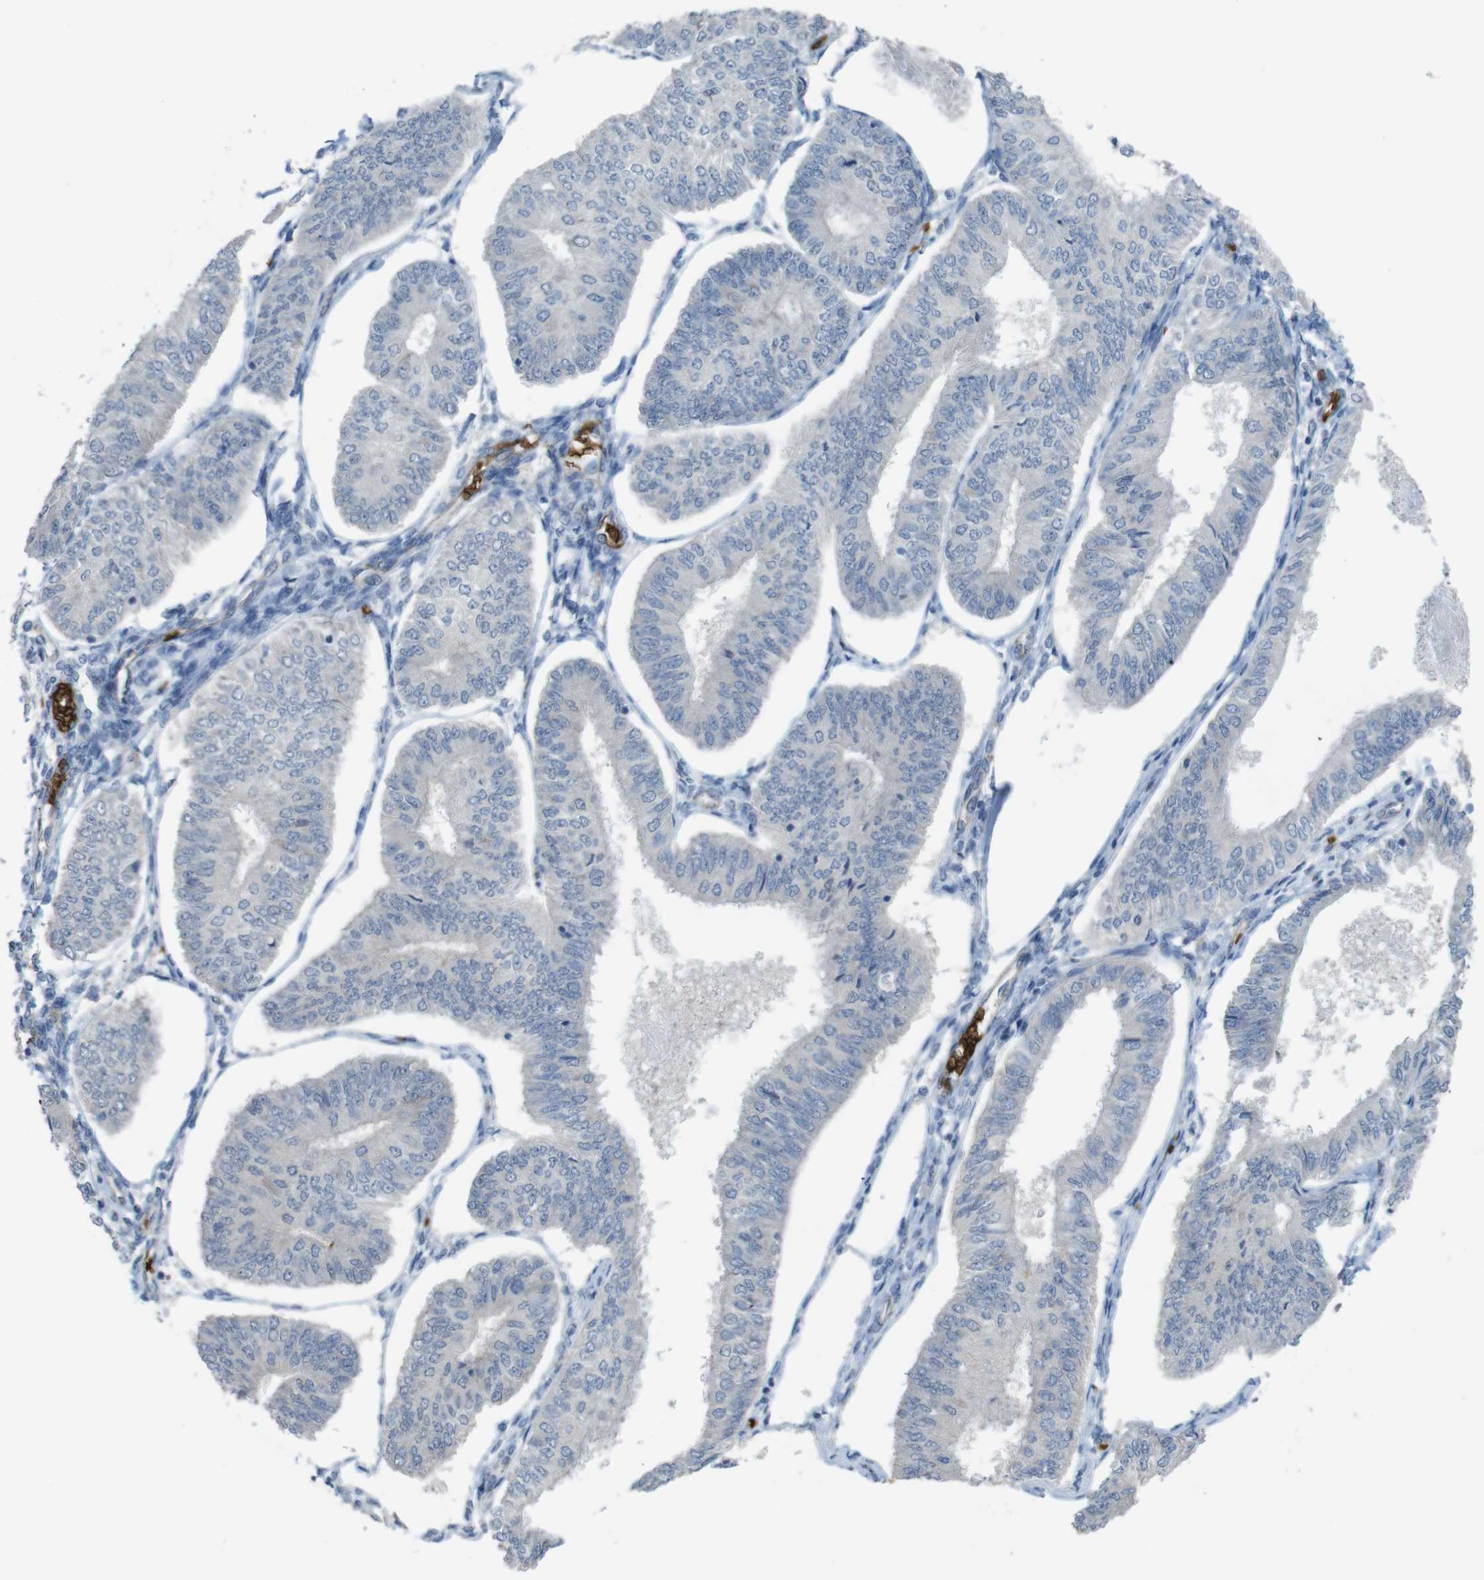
{"staining": {"intensity": "negative", "quantity": "none", "location": "none"}, "tissue": "endometrial cancer", "cell_type": "Tumor cells", "image_type": "cancer", "snomed": [{"axis": "morphology", "description": "Adenocarcinoma, NOS"}, {"axis": "topography", "description": "Endometrium"}], "caption": "High power microscopy photomicrograph of an IHC histopathology image of endometrial cancer (adenocarcinoma), revealing no significant positivity in tumor cells. Brightfield microscopy of immunohistochemistry (IHC) stained with DAB (brown) and hematoxylin (blue), captured at high magnification.", "gene": "GYPA", "patient": {"sex": "female", "age": 58}}